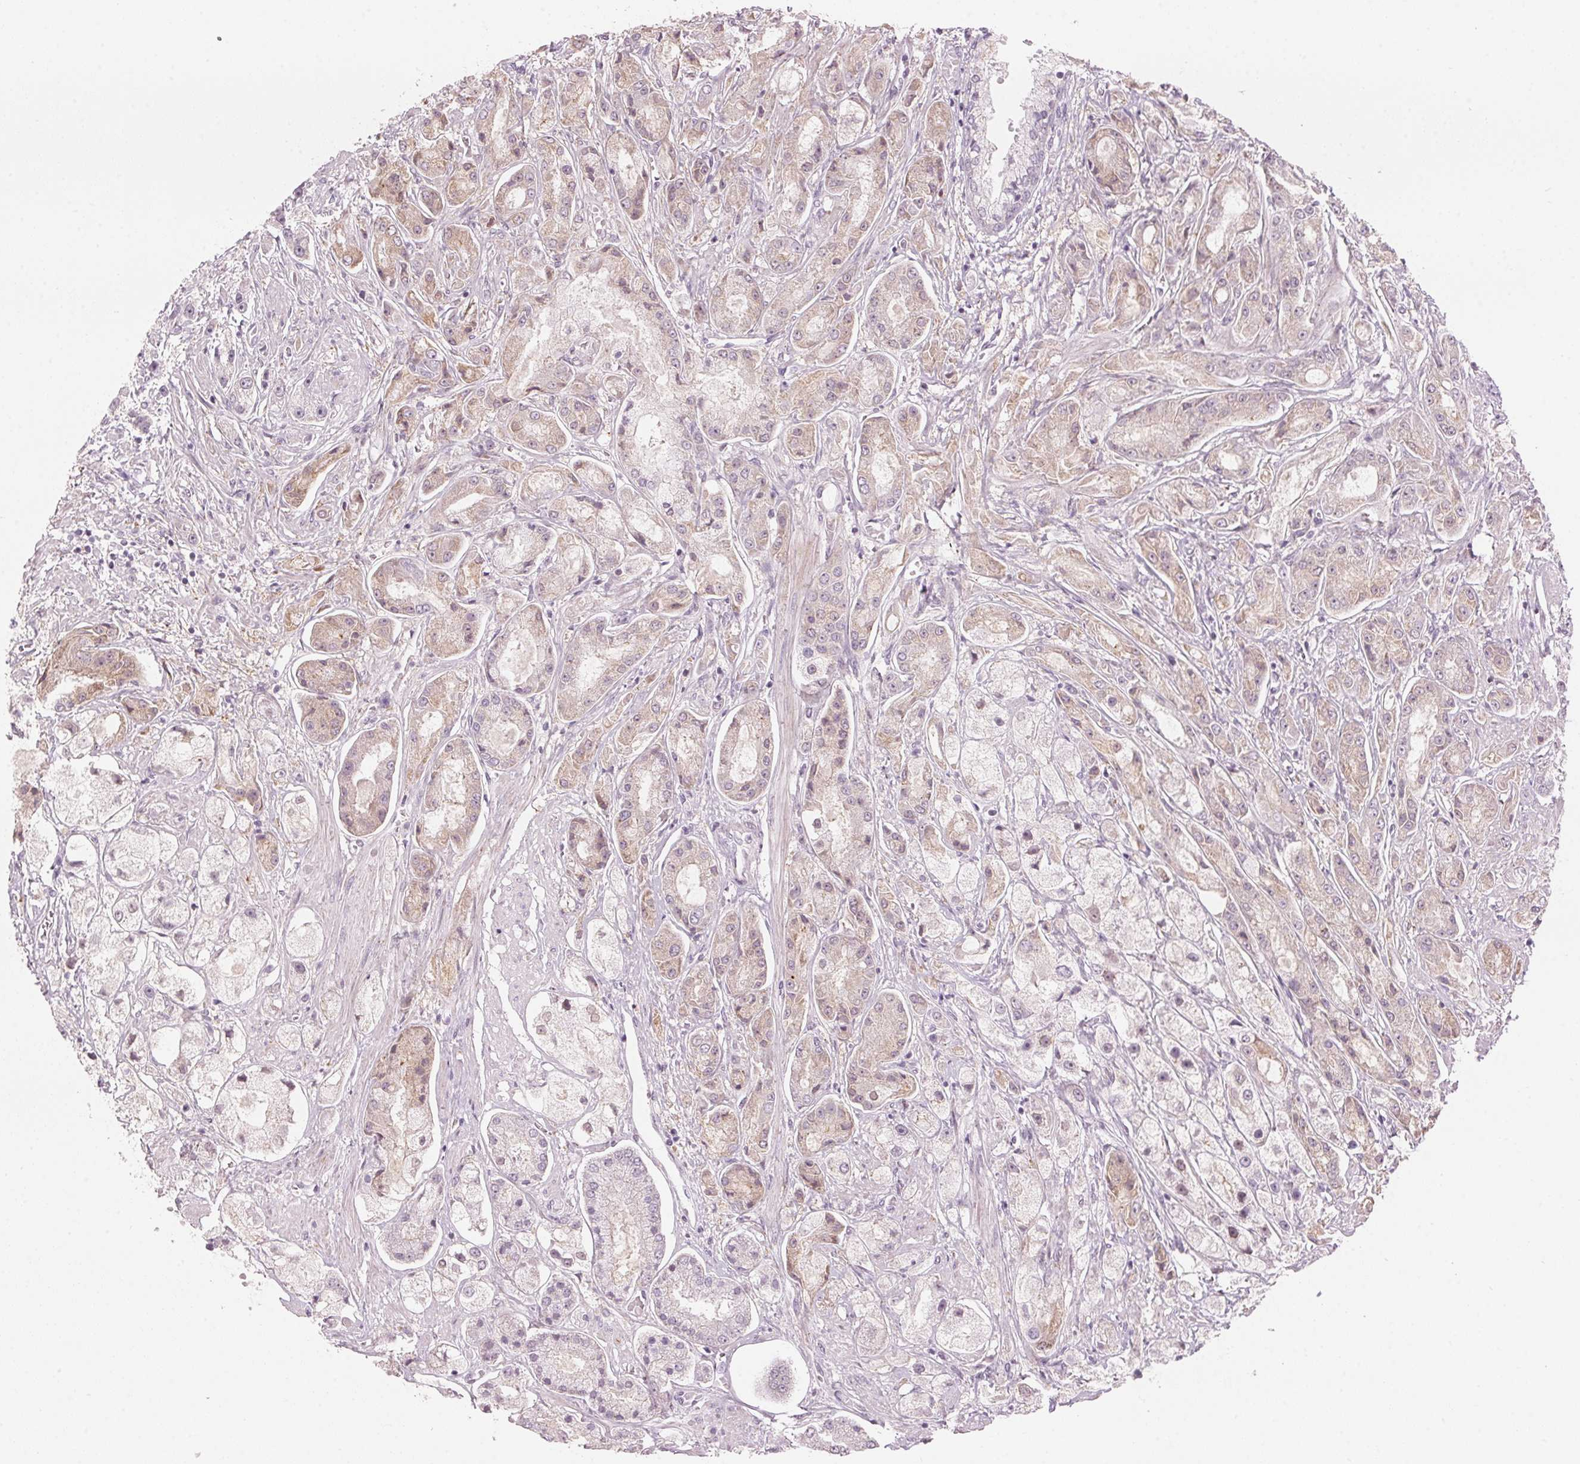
{"staining": {"intensity": "weak", "quantity": "25%-75%", "location": "cytoplasmic/membranous"}, "tissue": "prostate cancer", "cell_type": "Tumor cells", "image_type": "cancer", "snomed": [{"axis": "morphology", "description": "Adenocarcinoma, High grade"}, {"axis": "topography", "description": "Prostate"}], "caption": "Protein analysis of prostate high-grade adenocarcinoma tissue exhibits weak cytoplasmic/membranous positivity in approximately 25%-75% of tumor cells. (Brightfield microscopy of DAB IHC at high magnification).", "gene": "TMED6", "patient": {"sex": "male", "age": 67}}